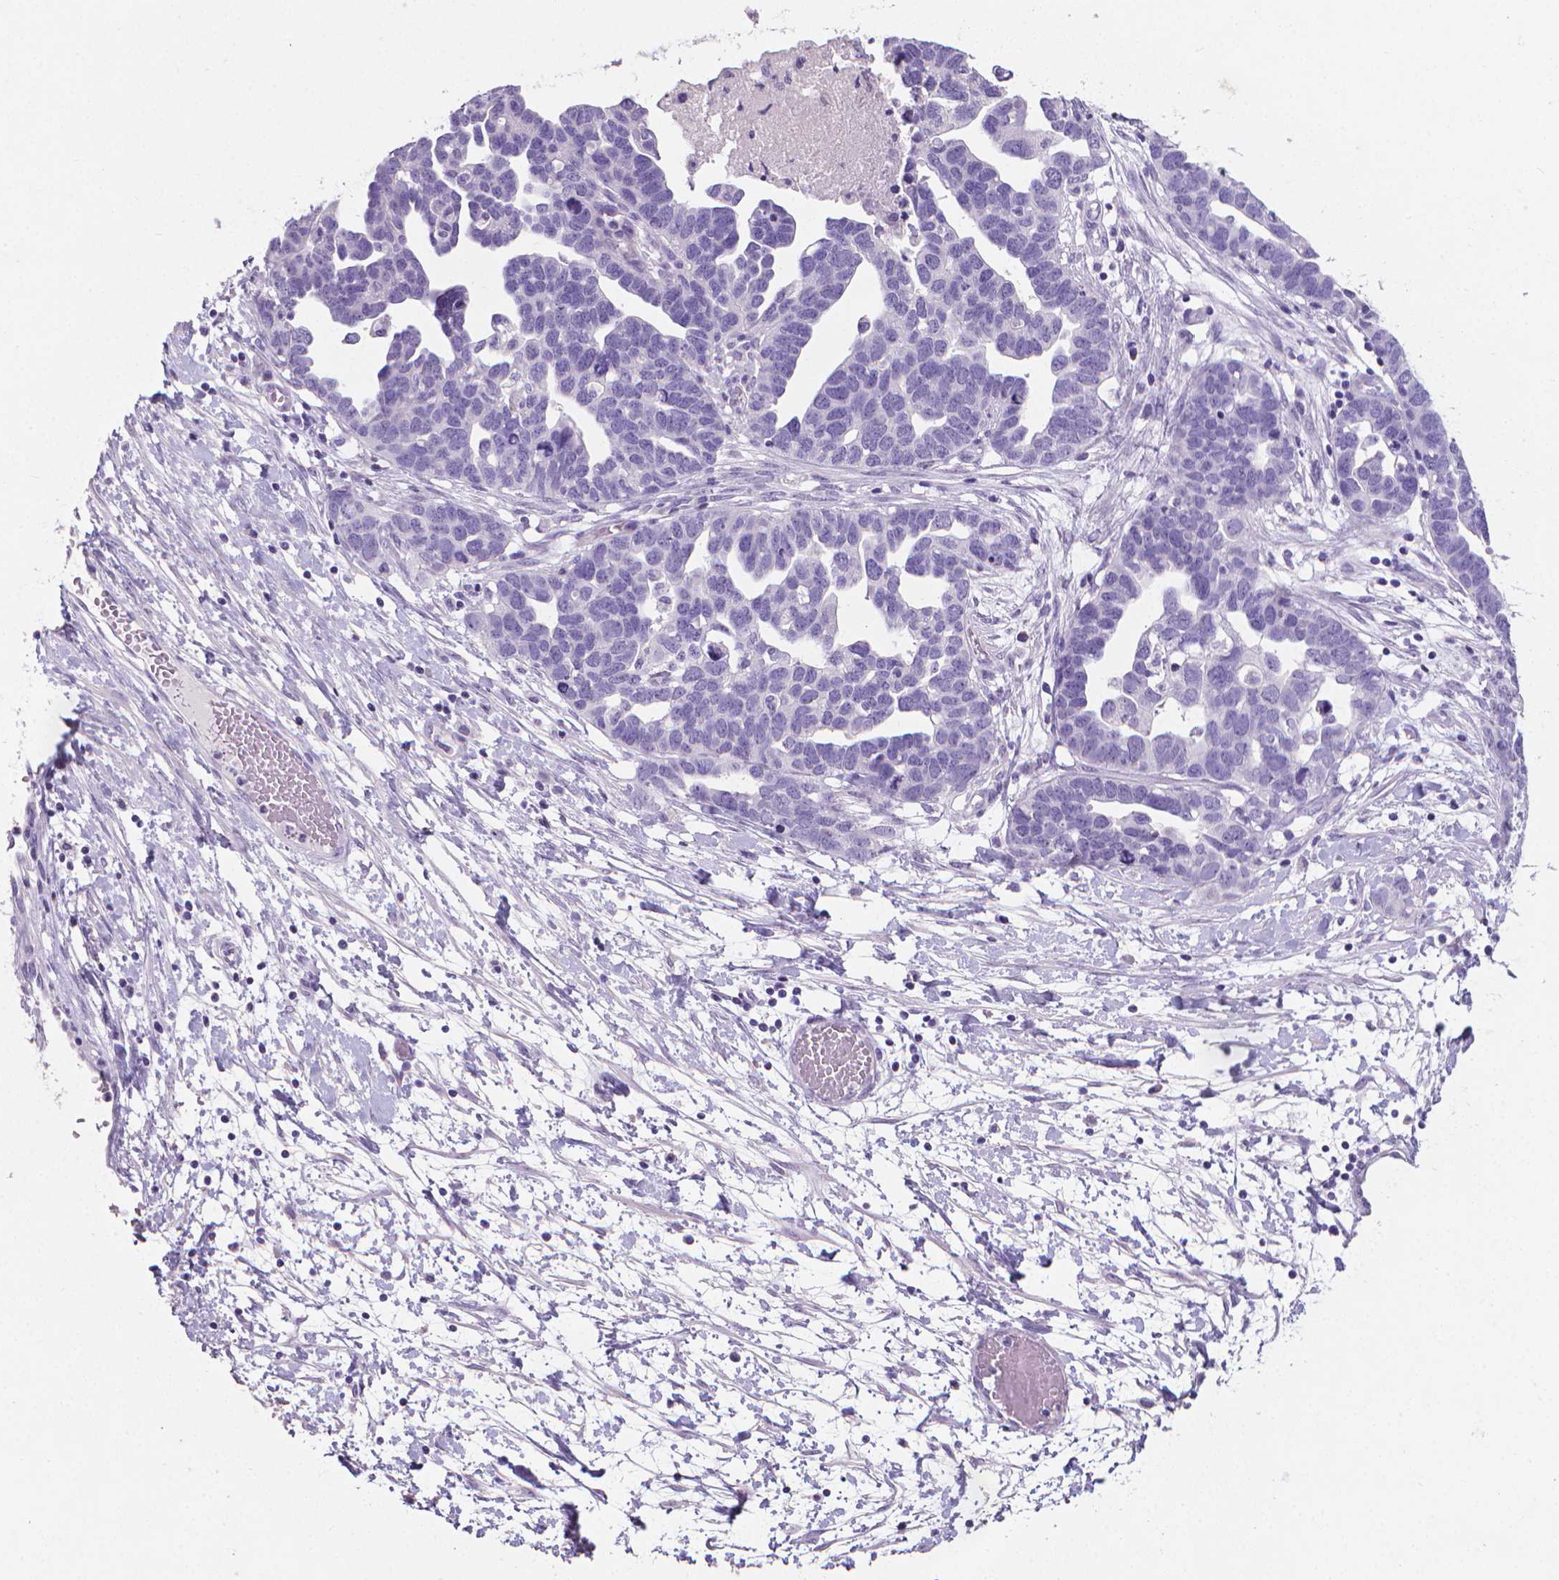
{"staining": {"intensity": "negative", "quantity": "none", "location": "none"}, "tissue": "ovarian cancer", "cell_type": "Tumor cells", "image_type": "cancer", "snomed": [{"axis": "morphology", "description": "Cystadenocarcinoma, serous, NOS"}, {"axis": "topography", "description": "Ovary"}], "caption": "Immunohistochemistry (IHC) histopathology image of serous cystadenocarcinoma (ovarian) stained for a protein (brown), which shows no positivity in tumor cells.", "gene": "XPNPEP2", "patient": {"sex": "female", "age": 54}}